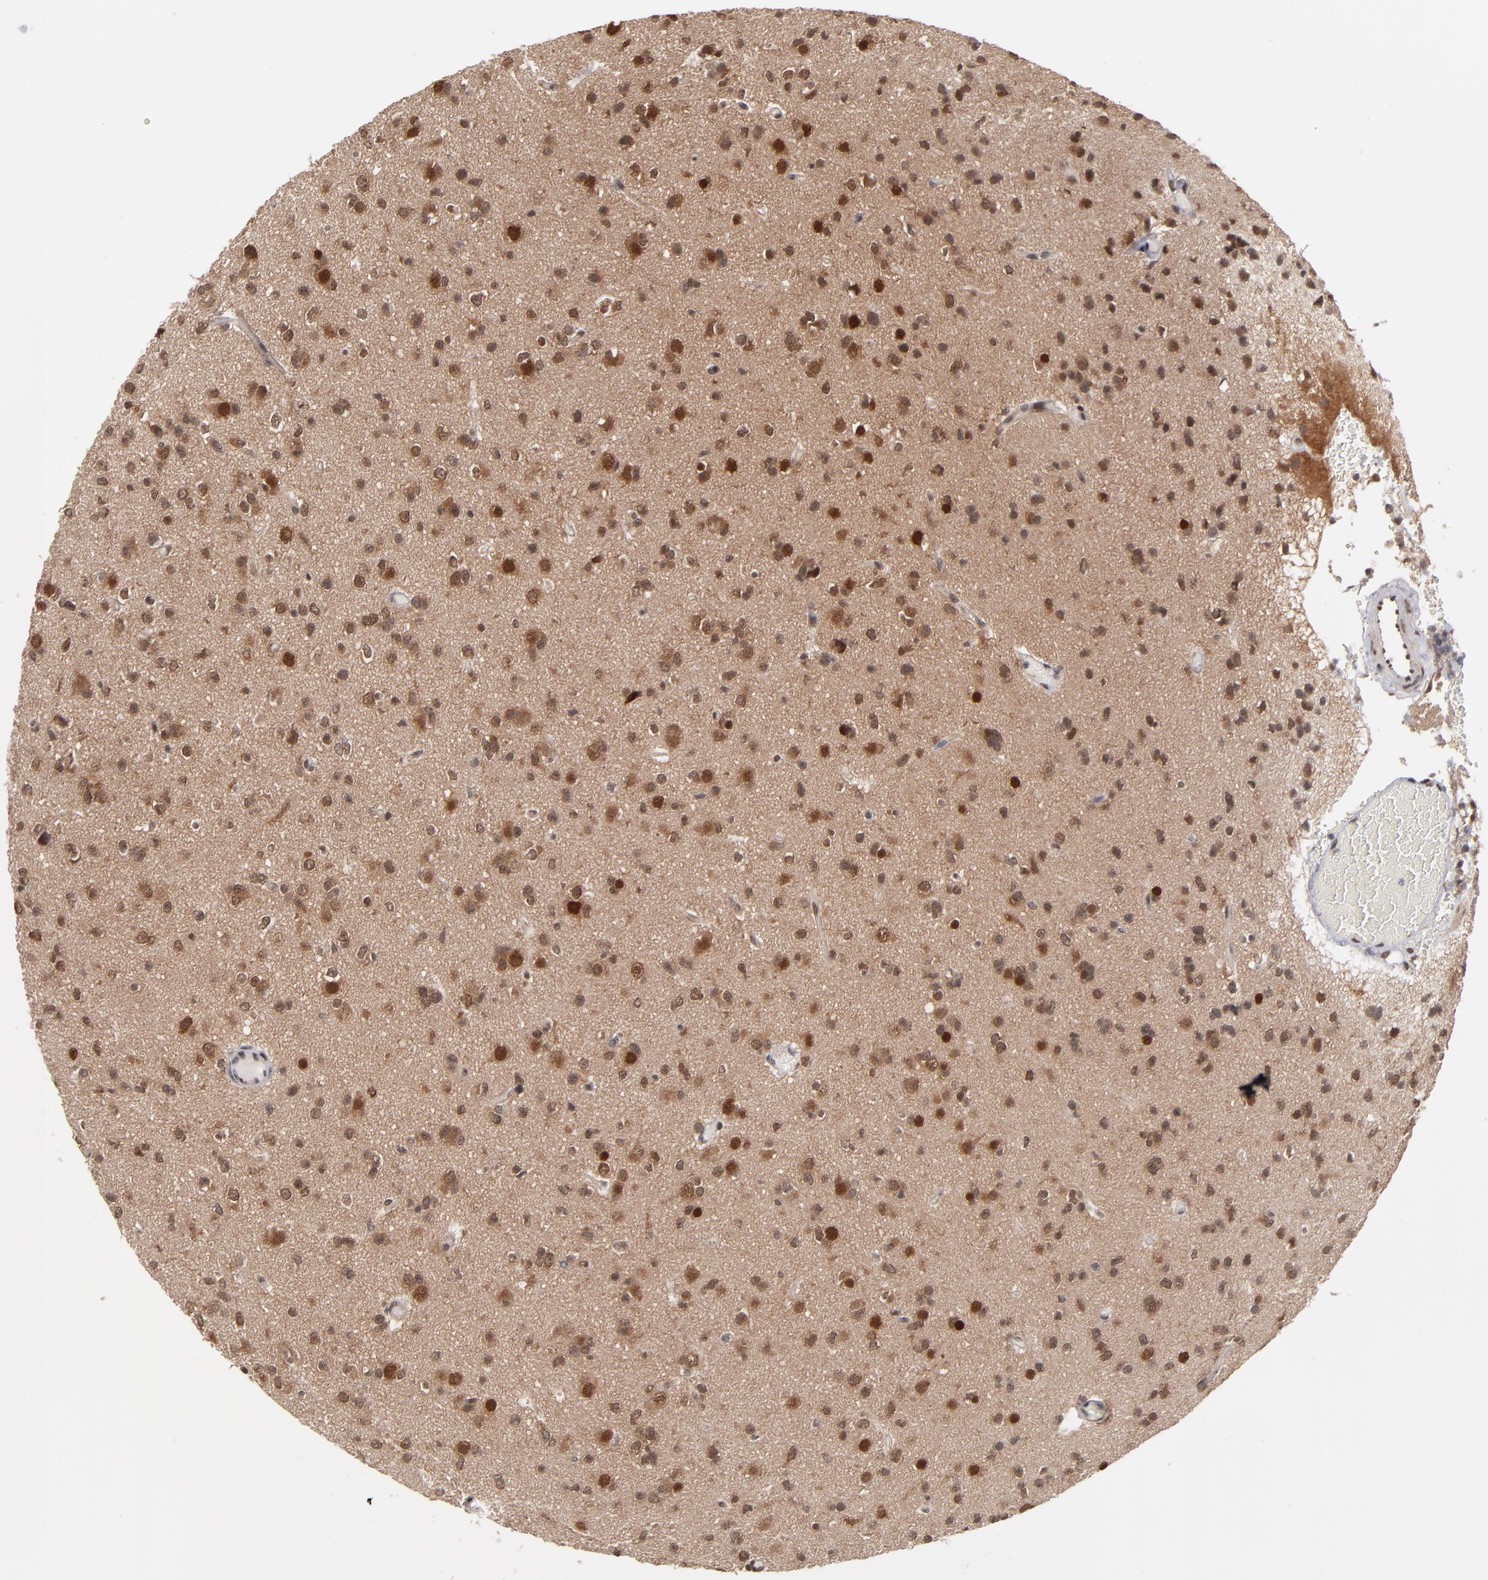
{"staining": {"intensity": "moderate", "quantity": ">75%", "location": "cytoplasmic/membranous,nuclear"}, "tissue": "glioma", "cell_type": "Tumor cells", "image_type": "cancer", "snomed": [{"axis": "morphology", "description": "Glioma, malignant, Low grade"}, {"axis": "topography", "description": "Brain"}], "caption": "This histopathology image displays malignant glioma (low-grade) stained with immunohistochemistry (IHC) to label a protein in brown. The cytoplasmic/membranous and nuclear of tumor cells show moderate positivity for the protein. Nuclei are counter-stained blue.", "gene": "HUWE1", "patient": {"sex": "male", "age": 42}}